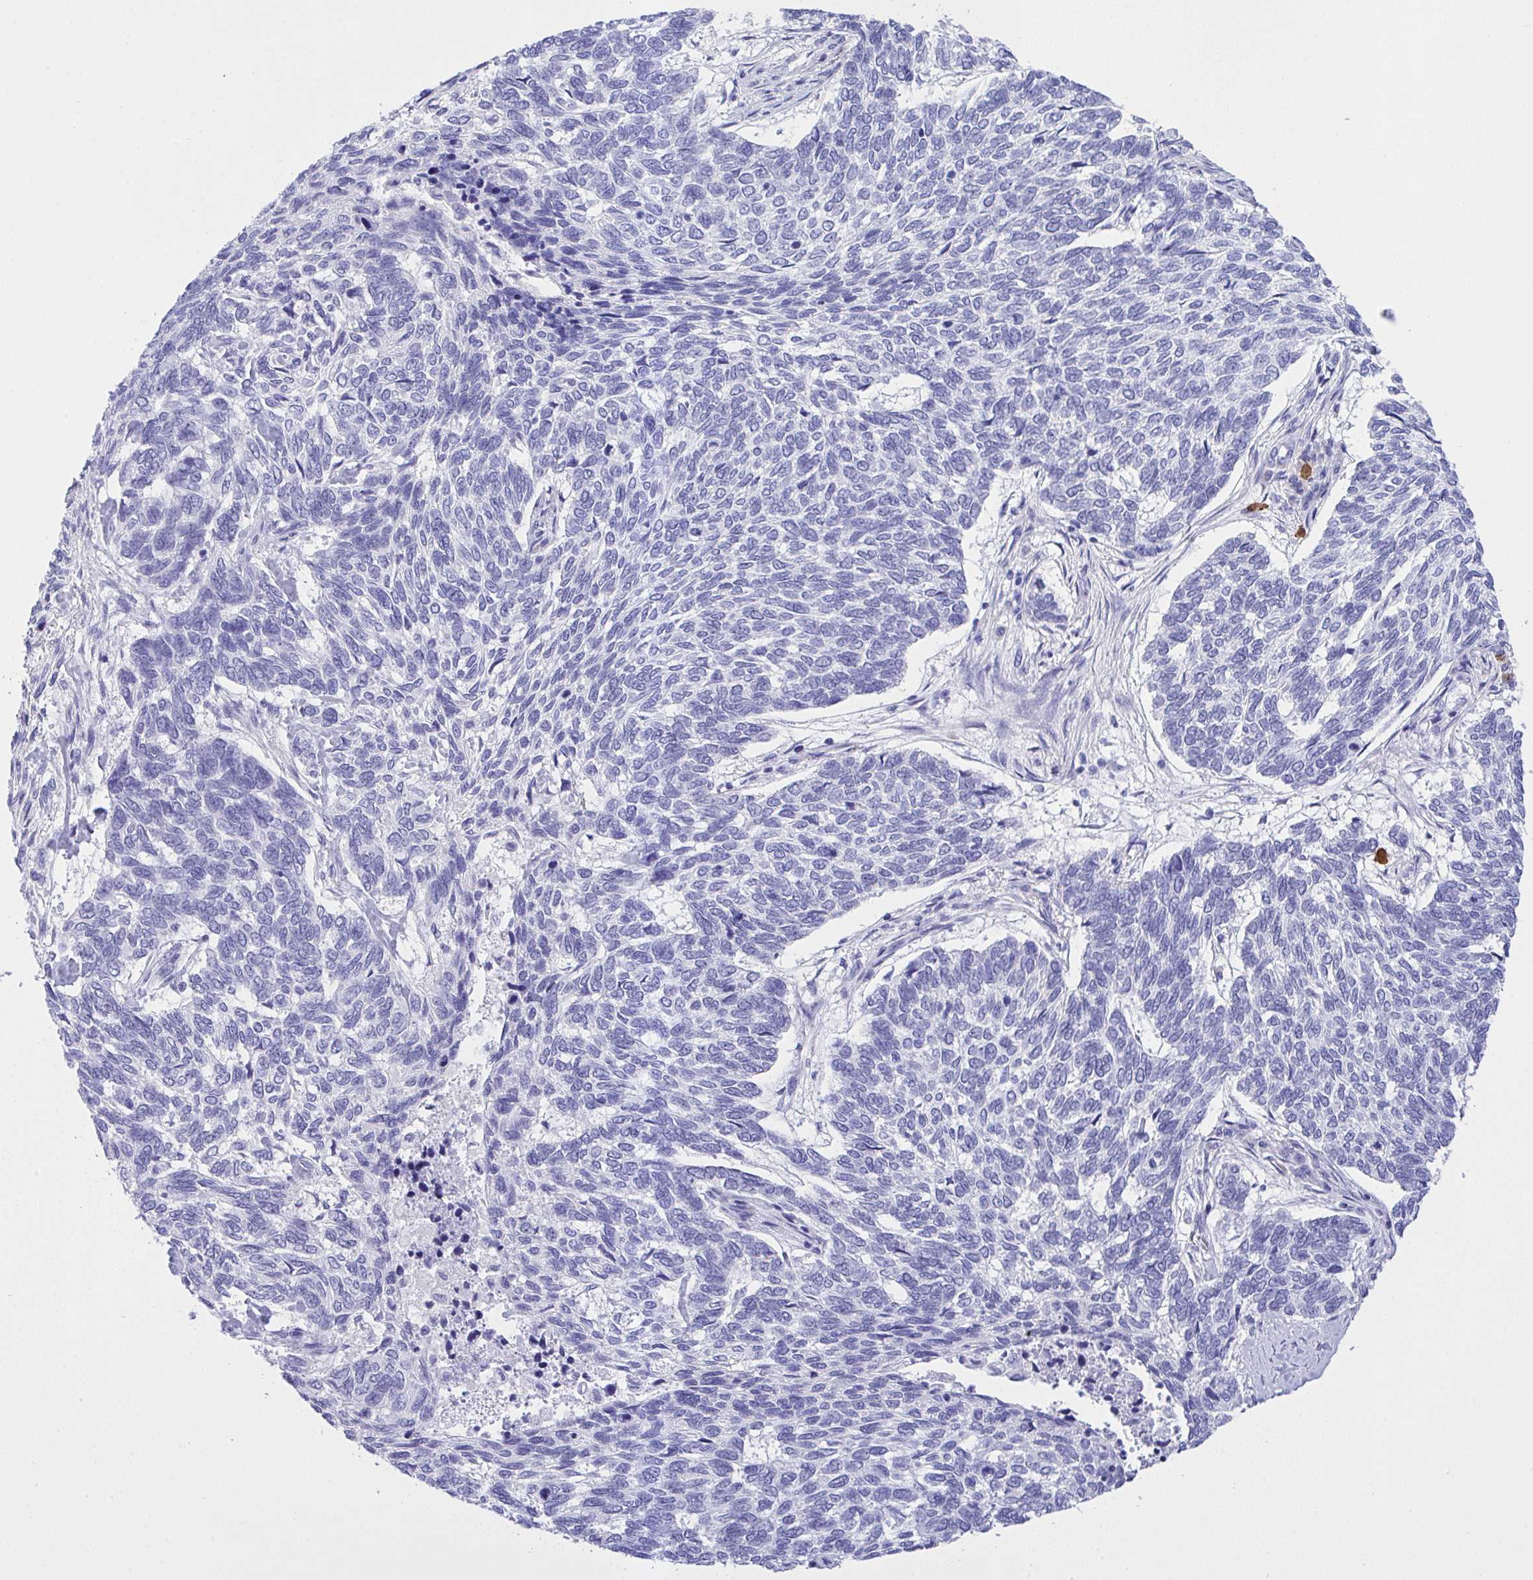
{"staining": {"intensity": "negative", "quantity": "none", "location": "none"}, "tissue": "skin cancer", "cell_type": "Tumor cells", "image_type": "cancer", "snomed": [{"axis": "morphology", "description": "Basal cell carcinoma"}, {"axis": "topography", "description": "Skin"}], "caption": "An IHC histopathology image of skin cancer (basal cell carcinoma) is shown. There is no staining in tumor cells of skin cancer (basal cell carcinoma). (DAB immunohistochemistry (IHC) visualized using brightfield microscopy, high magnification).", "gene": "AKR1D1", "patient": {"sex": "female", "age": 65}}